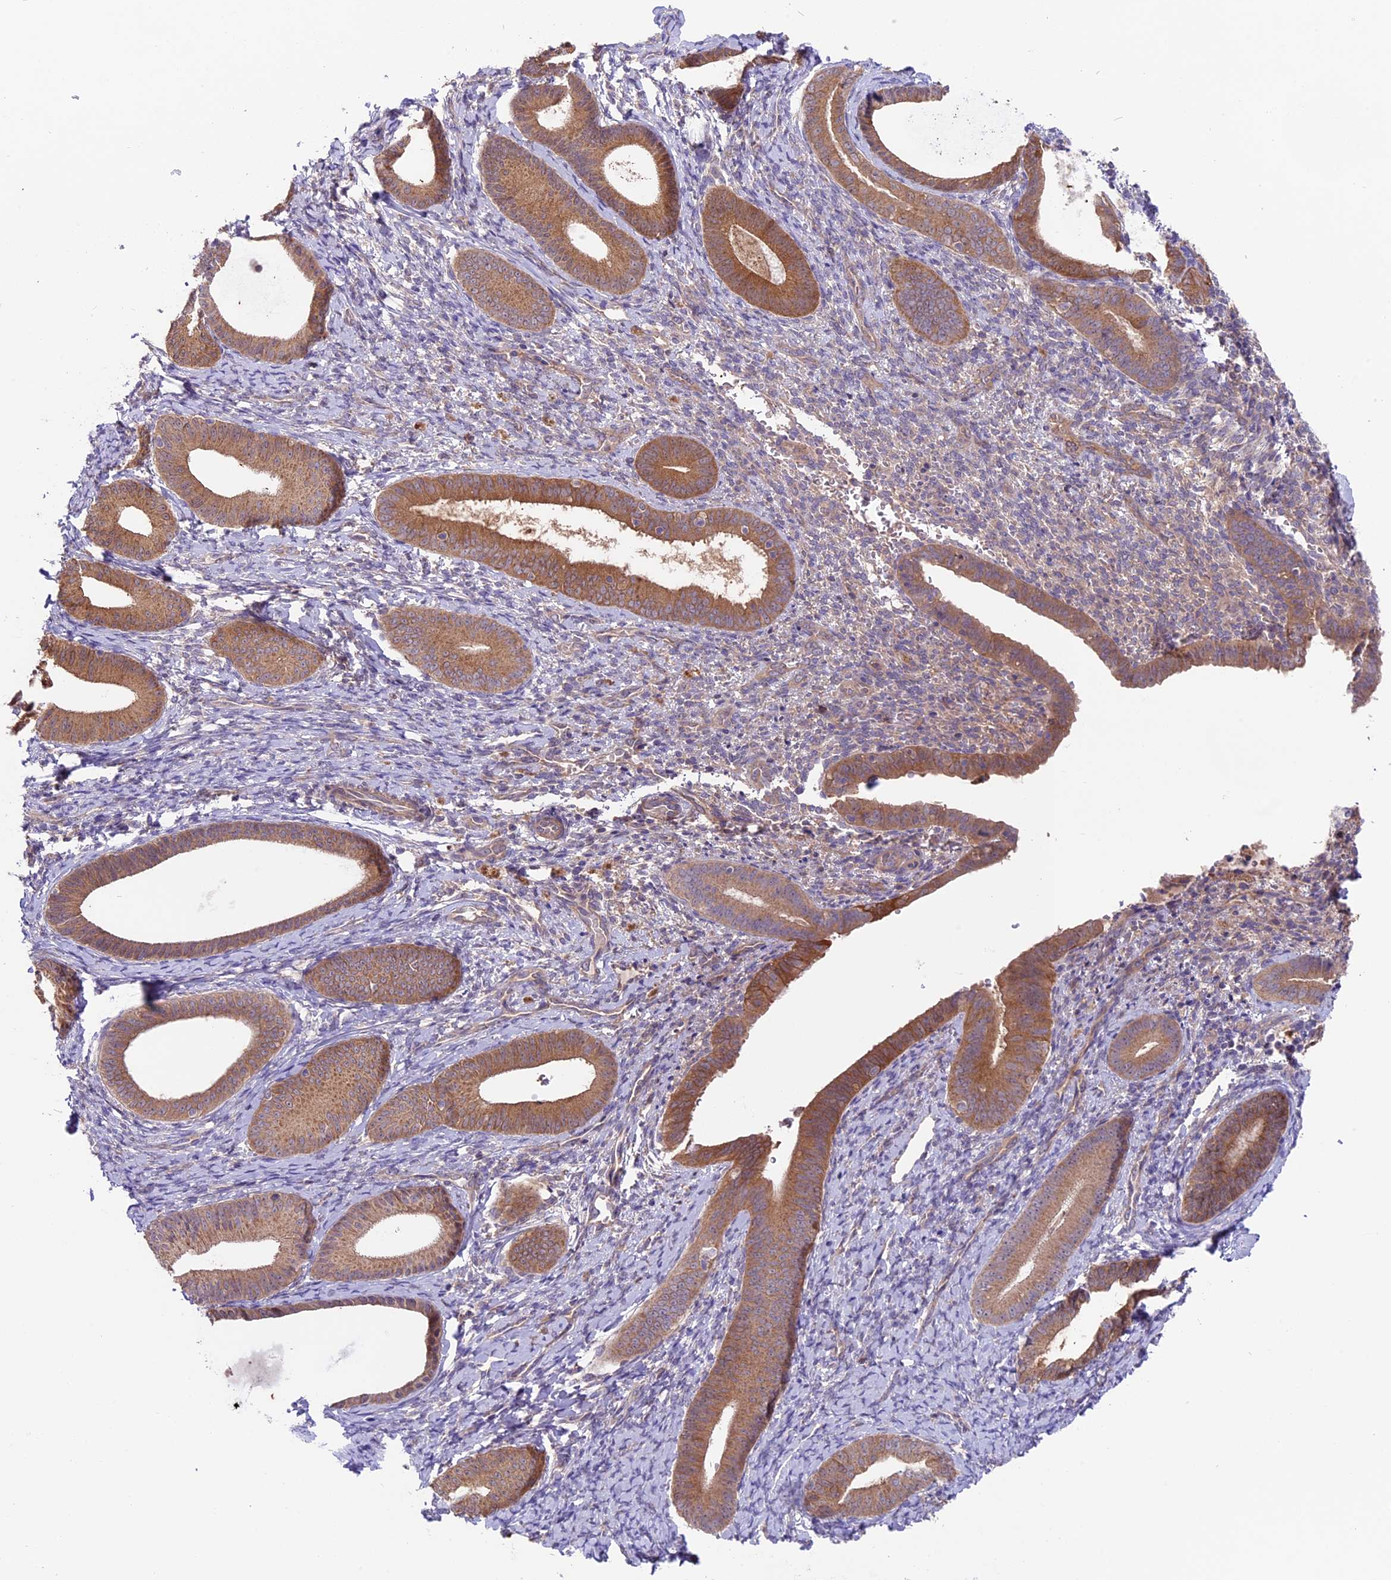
{"staining": {"intensity": "weak", "quantity": "25%-75%", "location": "cytoplasmic/membranous"}, "tissue": "endometrium", "cell_type": "Cells in endometrial stroma", "image_type": "normal", "snomed": [{"axis": "morphology", "description": "Normal tissue, NOS"}, {"axis": "topography", "description": "Endometrium"}], "caption": "A high-resolution photomicrograph shows immunohistochemistry (IHC) staining of normal endometrium, which demonstrates weak cytoplasmic/membranous expression in about 25%-75% of cells in endometrial stroma. The staining was performed using DAB, with brown indicating positive protein expression. Nuclei are stained blue with hematoxylin.", "gene": "COG8", "patient": {"sex": "female", "age": 65}}